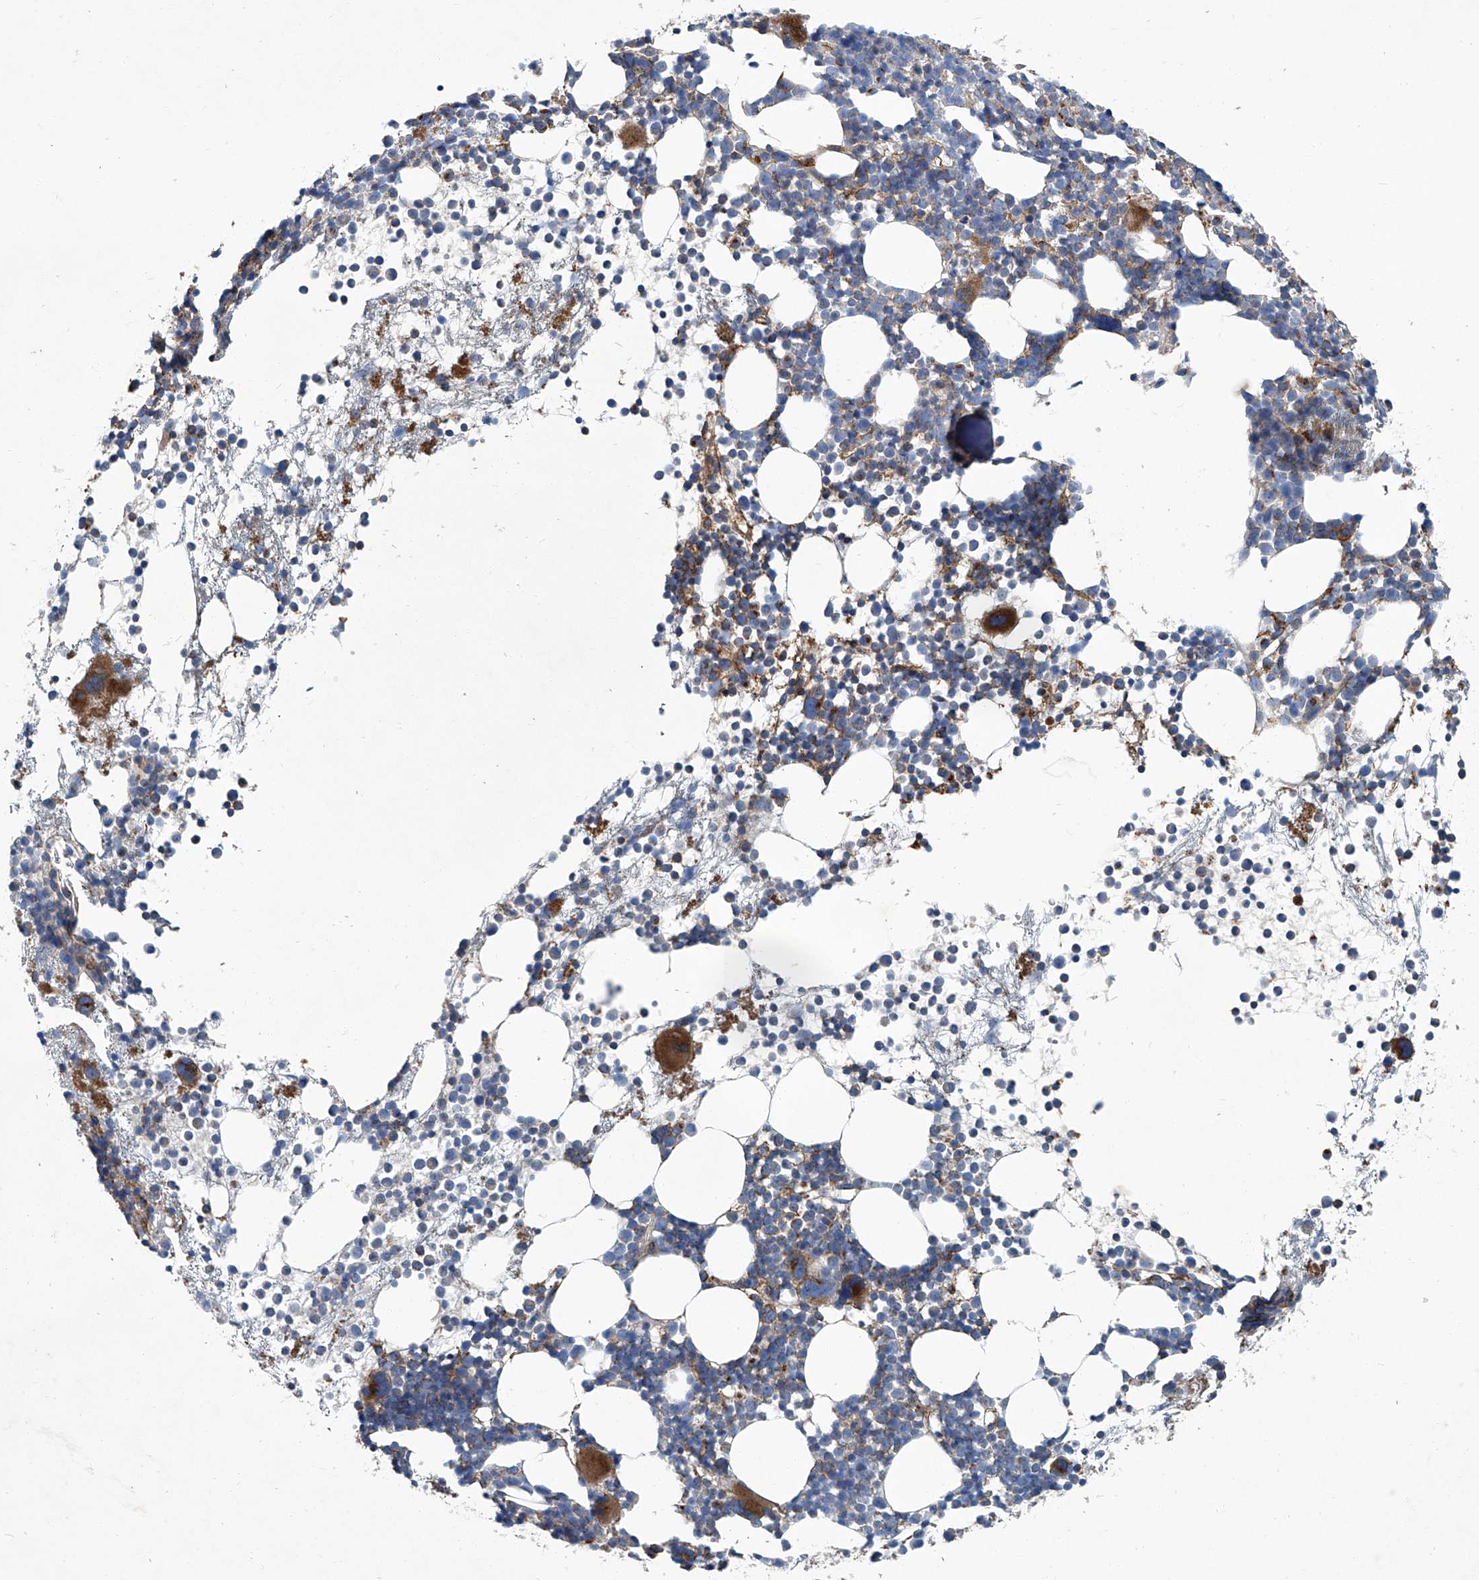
{"staining": {"intensity": "strong", "quantity": "<25%", "location": "cytoplasmic/membranous"}, "tissue": "bone marrow", "cell_type": "Hematopoietic cells", "image_type": "normal", "snomed": [{"axis": "morphology", "description": "Normal tissue, NOS"}, {"axis": "topography", "description": "Bone marrow"}], "caption": "An immunohistochemistry (IHC) micrograph of benign tissue is shown. Protein staining in brown labels strong cytoplasmic/membranous positivity in bone marrow within hematopoietic cells. (IHC, brightfield microscopy, high magnification).", "gene": "PIGH", "patient": {"sex": "female", "age": 57}}